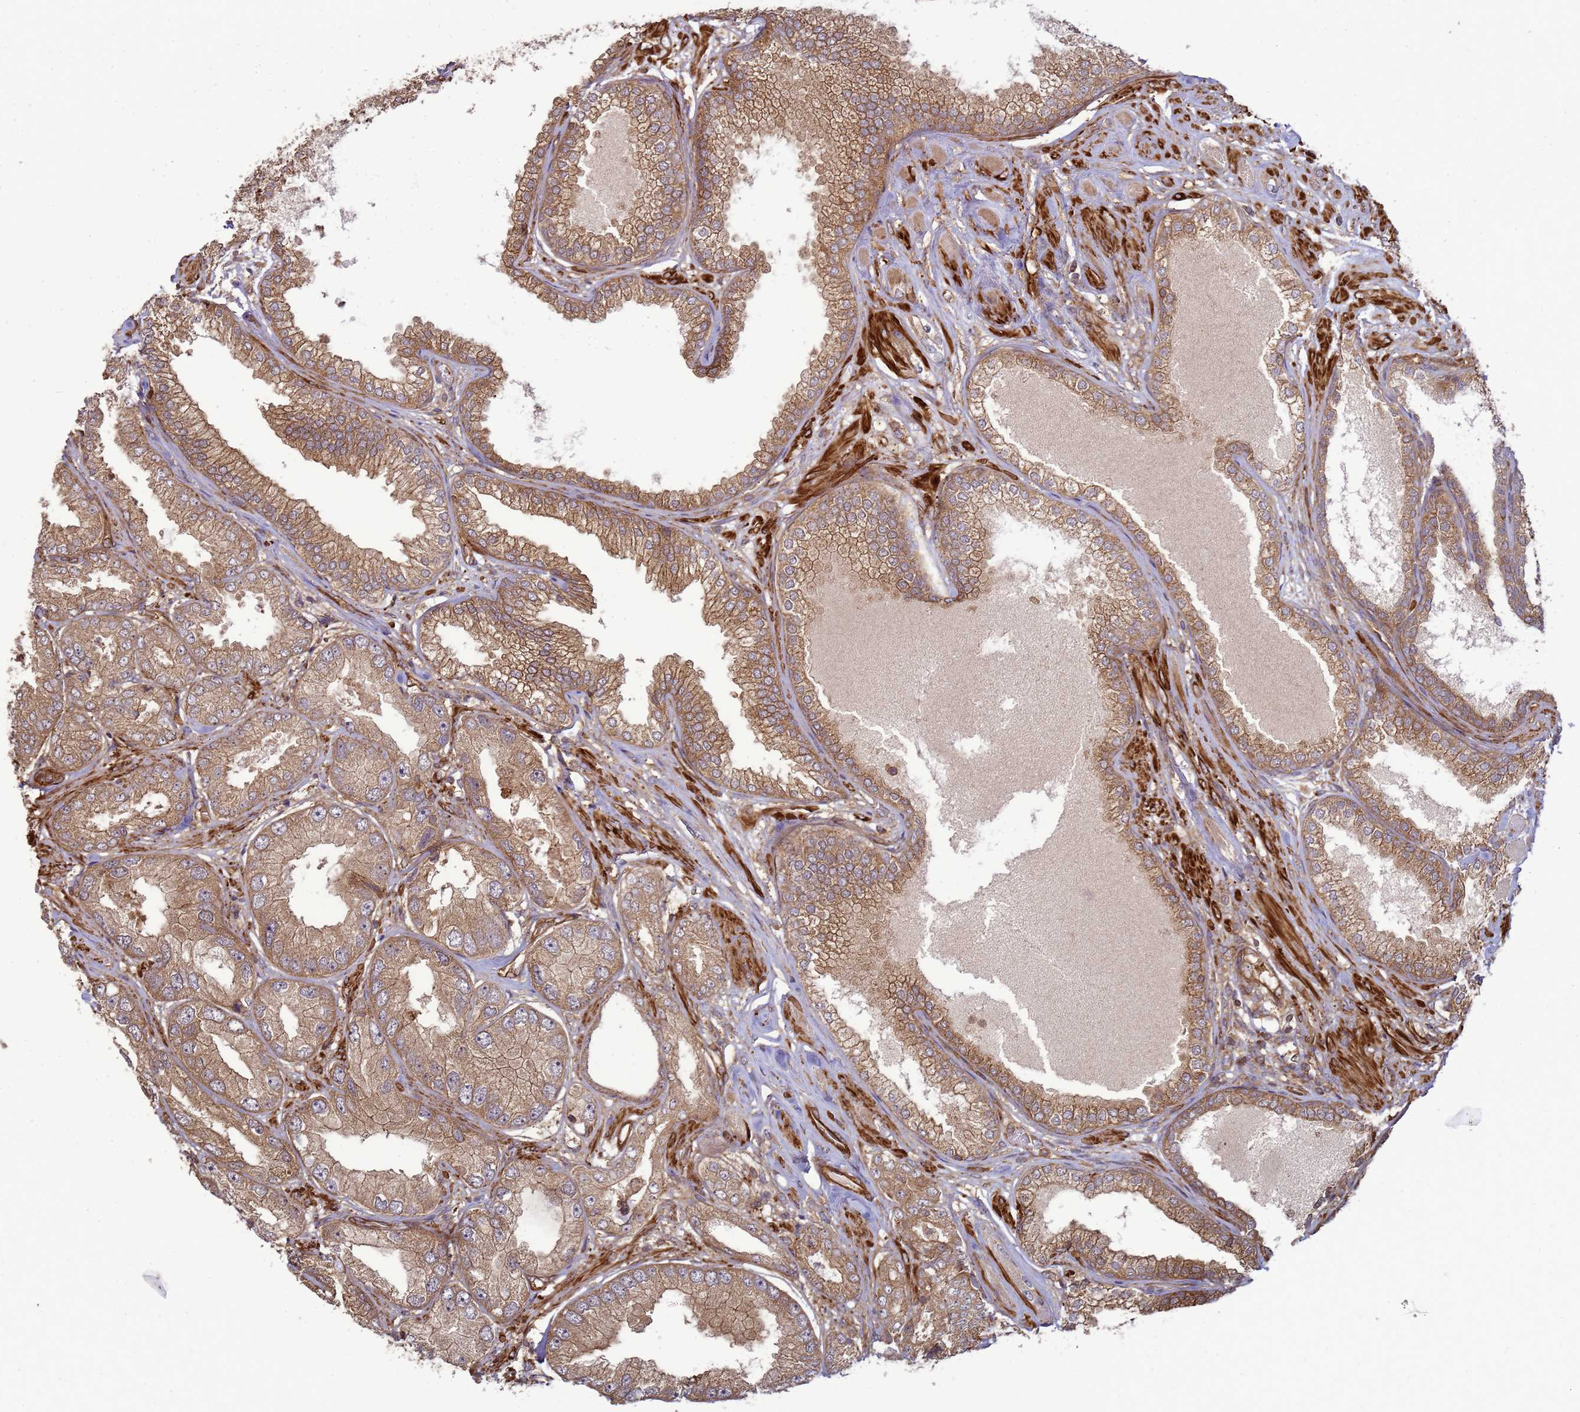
{"staining": {"intensity": "moderate", "quantity": ">75%", "location": "cytoplasmic/membranous"}, "tissue": "prostate cancer", "cell_type": "Tumor cells", "image_type": "cancer", "snomed": [{"axis": "morphology", "description": "Adenocarcinoma, High grade"}, {"axis": "topography", "description": "Prostate"}], "caption": "The photomicrograph reveals immunohistochemical staining of prostate cancer (adenocarcinoma (high-grade)). There is moderate cytoplasmic/membranous staining is present in approximately >75% of tumor cells. Nuclei are stained in blue.", "gene": "CNOT1", "patient": {"sex": "male", "age": 71}}